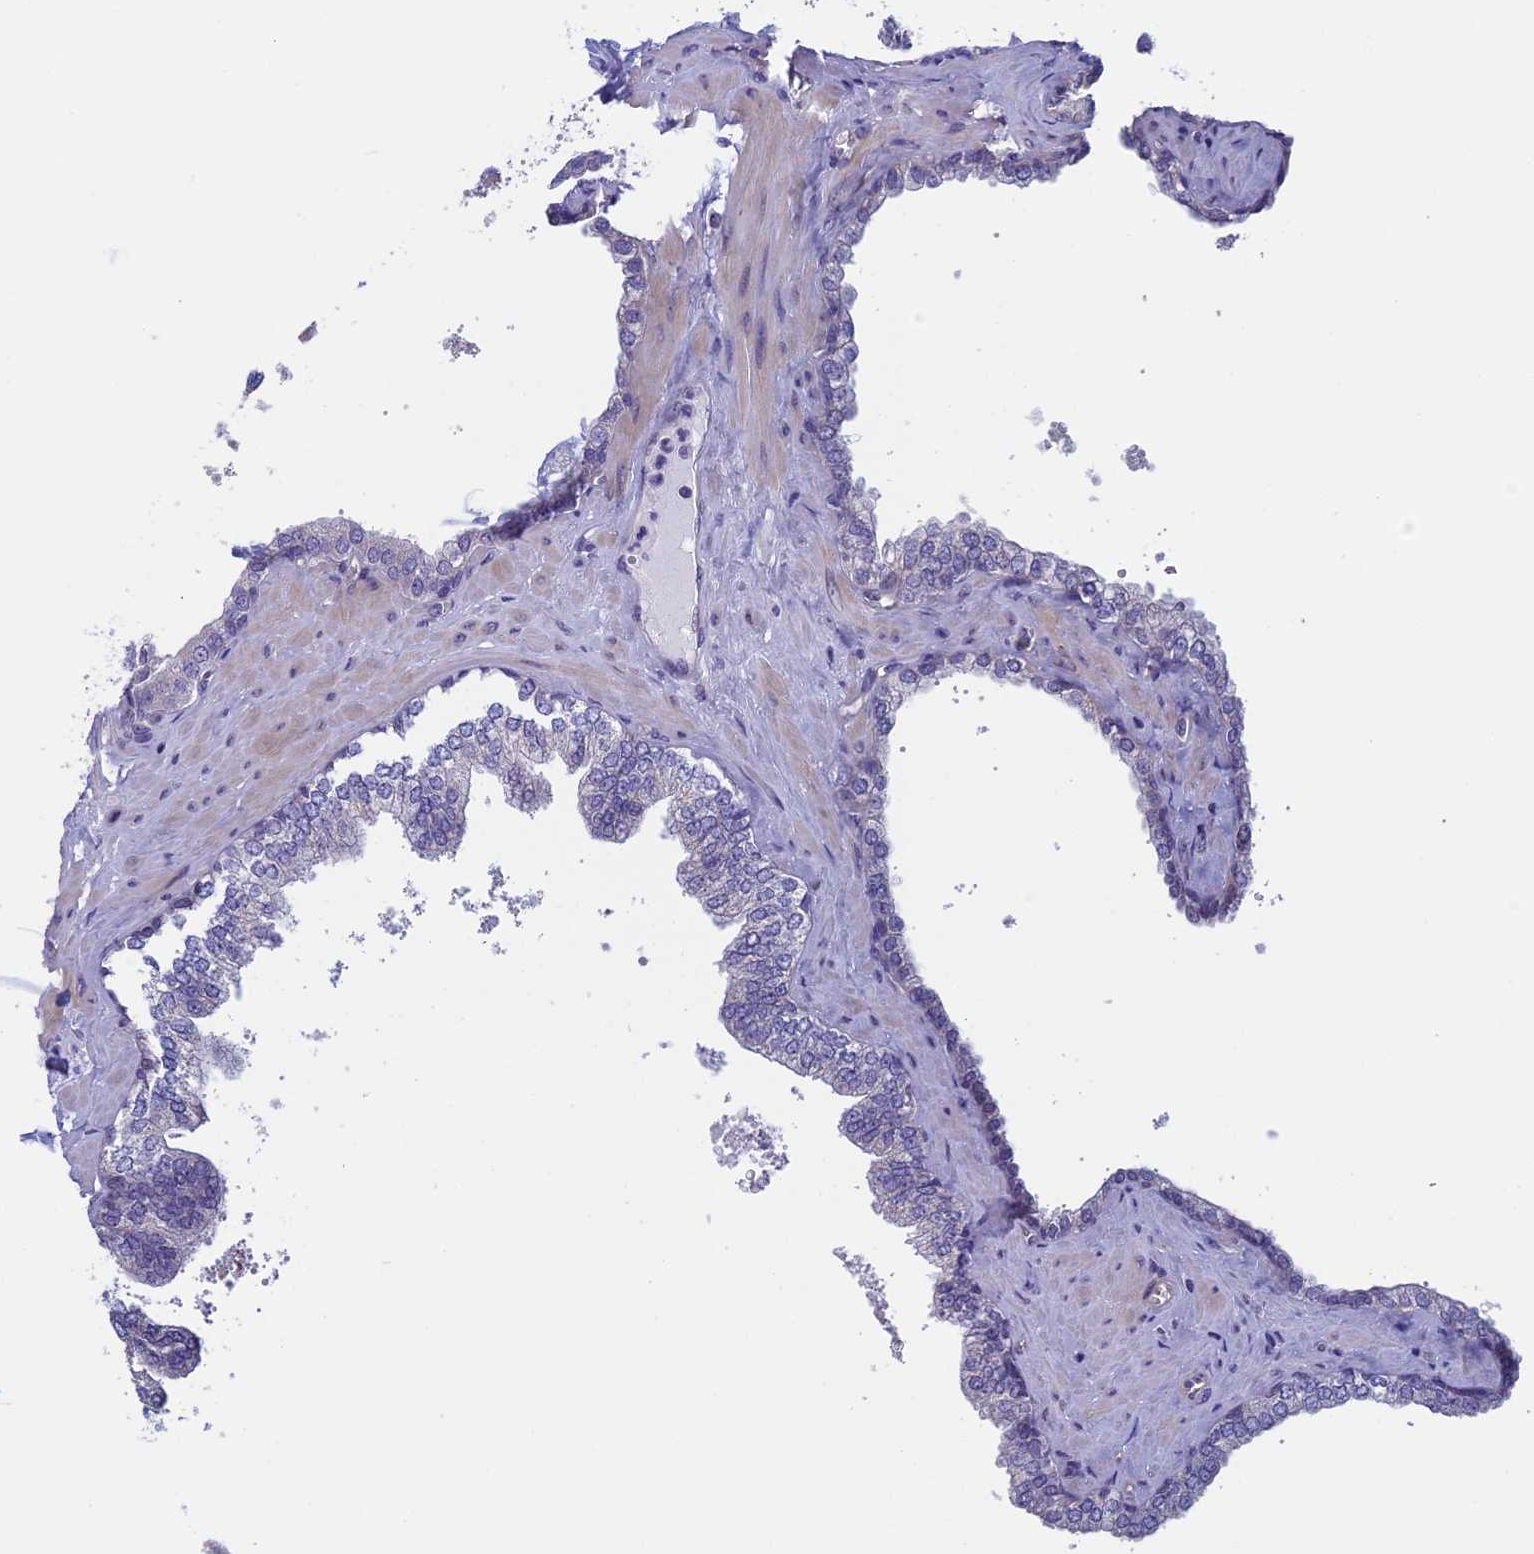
{"staining": {"intensity": "negative", "quantity": "none", "location": "none"}, "tissue": "prostate", "cell_type": "Glandular cells", "image_type": "normal", "snomed": [{"axis": "morphology", "description": "Normal tissue, NOS"}, {"axis": "topography", "description": "Prostate"}], "caption": "Immunohistochemical staining of normal human prostate reveals no significant expression in glandular cells.", "gene": "CNOT6L", "patient": {"sex": "male", "age": 60}}